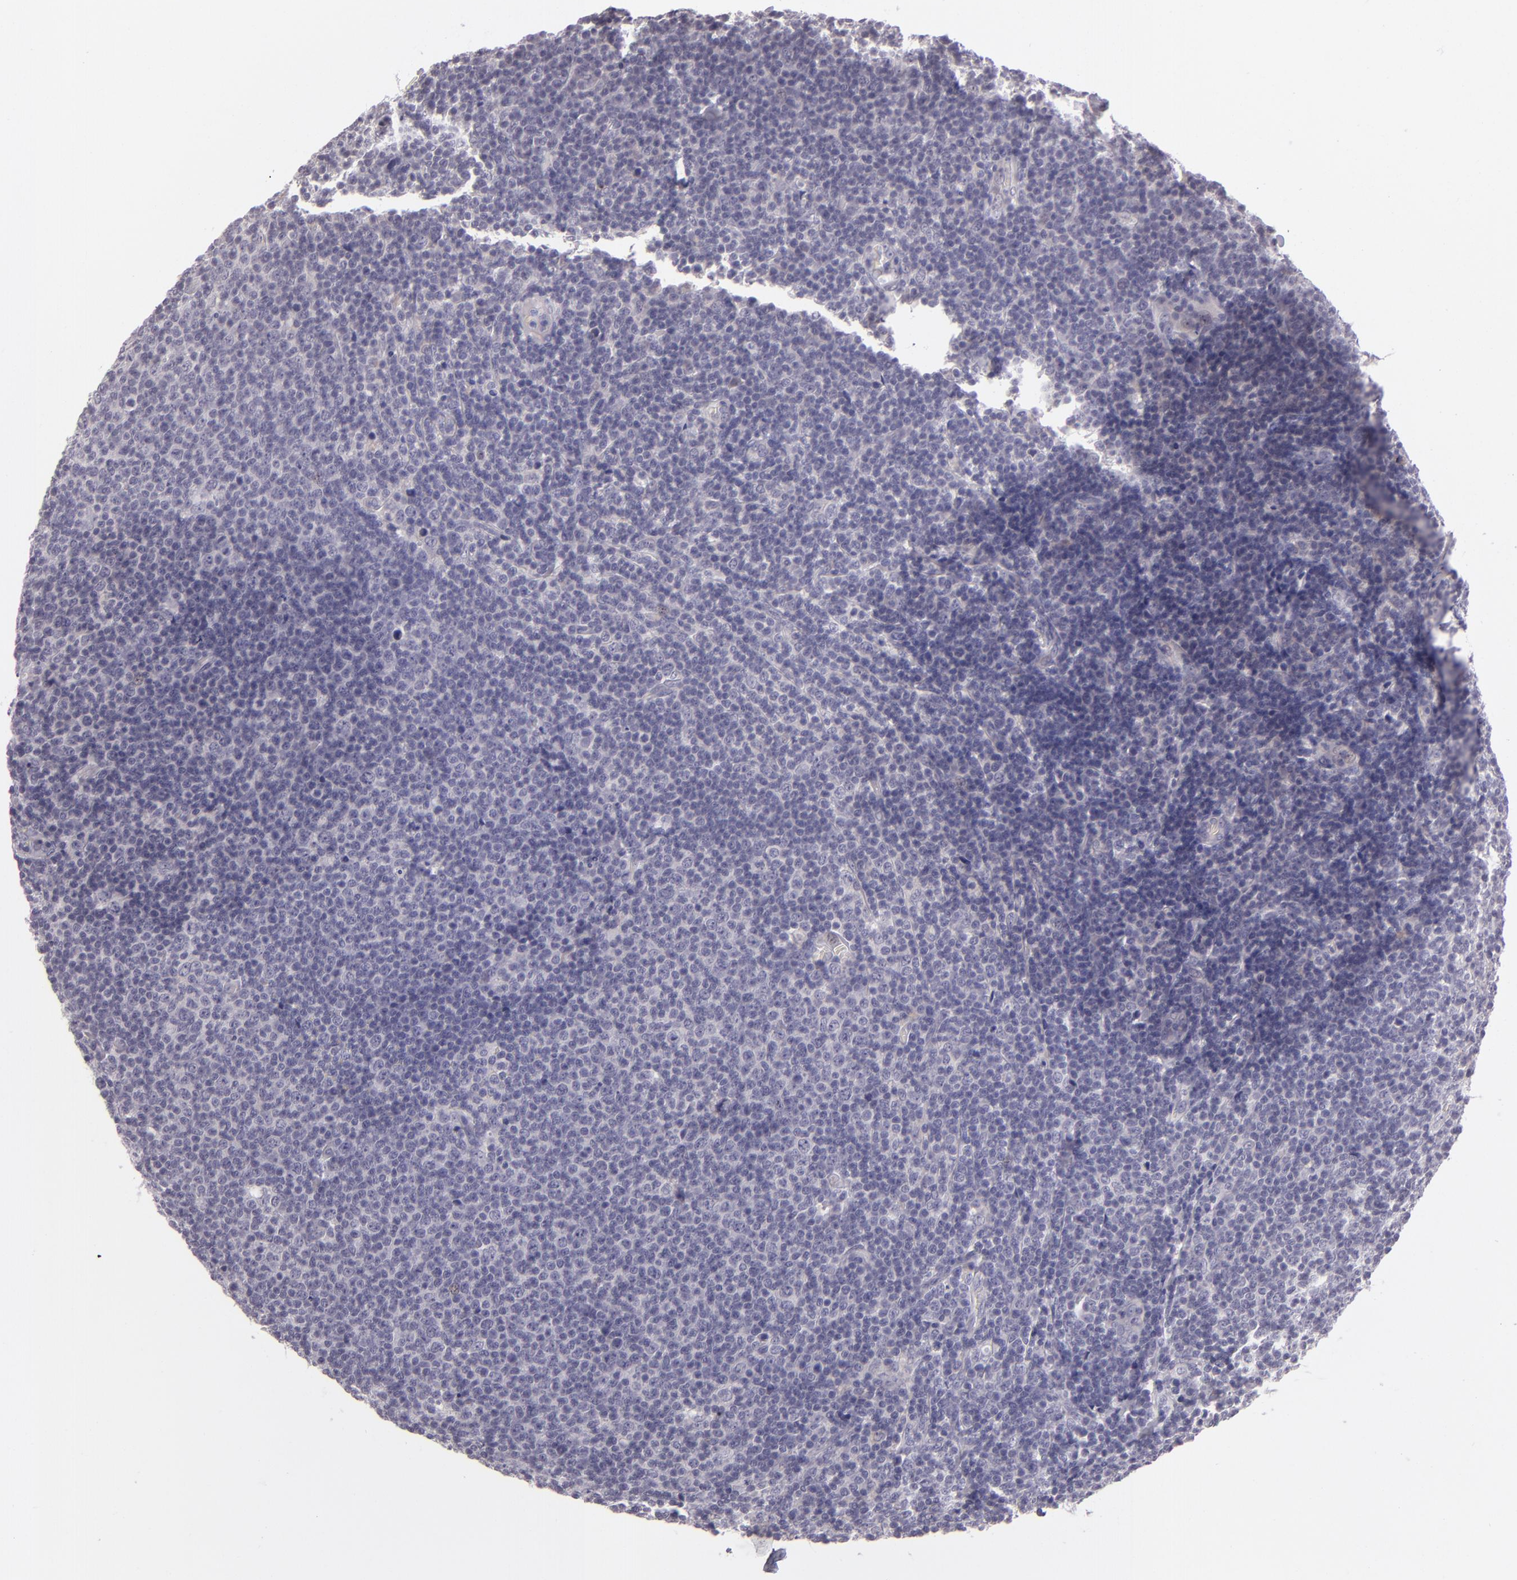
{"staining": {"intensity": "negative", "quantity": "none", "location": "none"}, "tissue": "lymphoma", "cell_type": "Tumor cells", "image_type": "cancer", "snomed": [{"axis": "morphology", "description": "Malignant lymphoma, non-Hodgkin's type, Low grade"}, {"axis": "topography", "description": "Lymph node"}], "caption": "Immunohistochemistry image of human low-grade malignant lymphoma, non-Hodgkin's type stained for a protein (brown), which demonstrates no staining in tumor cells.", "gene": "EGFL6", "patient": {"sex": "male", "age": 74}}